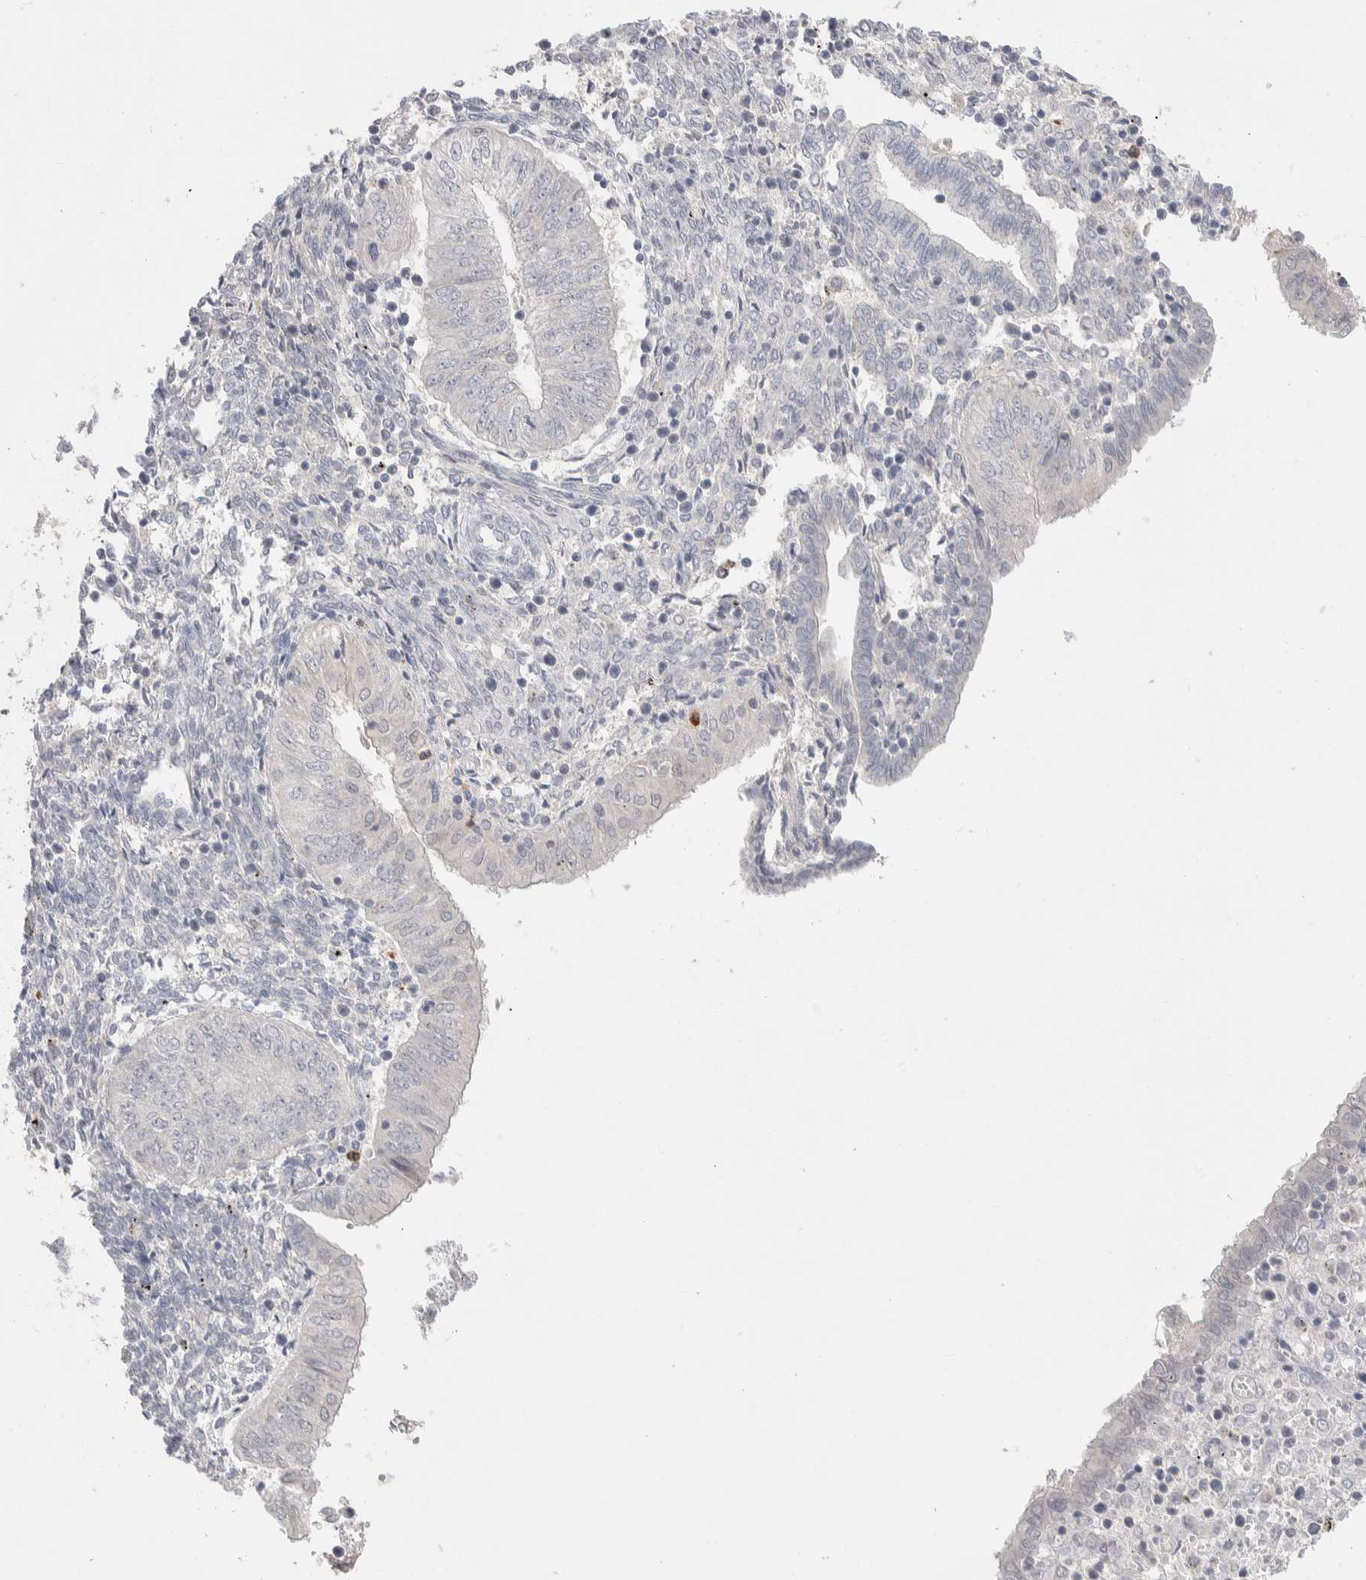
{"staining": {"intensity": "negative", "quantity": "none", "location": "none"}, "tissue": "endometrial cancer", "cell_type": "Tumor cells", "image_type": "cancer", "snomed": [{"axis": "morphology", "description": "Normal tissue, NOS"}, {"axis": "morphology", "description": "Adenocarcinoma, NOS"}, {"axis": "topography", "description": "Endometrium"}], "caption": "An immunohistochemistry photomicrograph of endometrial adenocarcinoma is shown. There is no staining in tumor cells of endometrial adenocarcinoma. (Immunohistochemistry, brightfield microscopy, high magnification).", "gene": "FFAR2", "patient": {"sex": "female", "age": 53}}